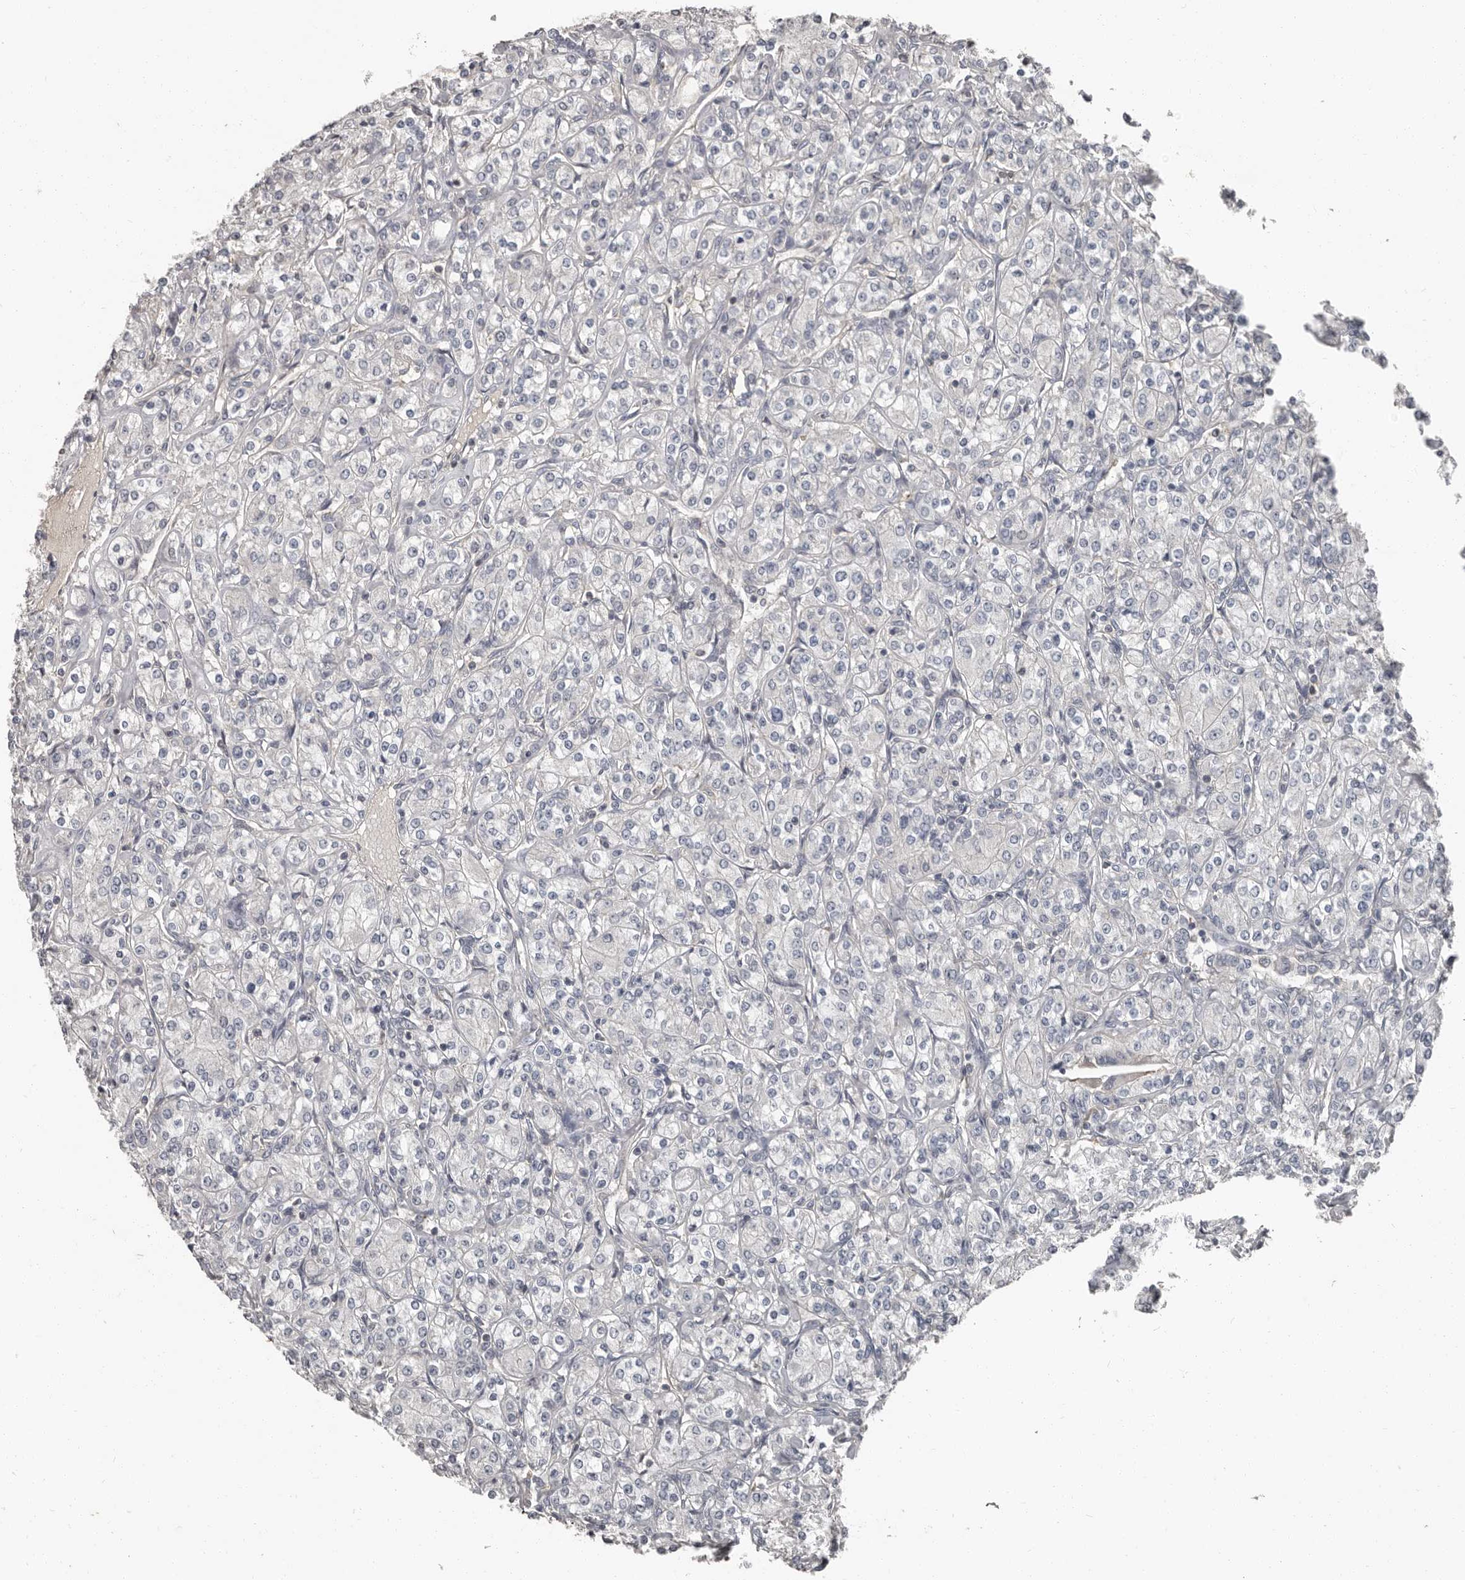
{"staining": {"intensity": "negative", "quantity": "none", "location": "none"}, "tissue": "renal cancer", "cell_type": "Tumor cells", "image_type": "cancer", "snomed": [{"axis": "morphology", "description": "Adenocarcinoma, NOS"}, {"axis": "topography", "description": "Kidney"}], "caption": "The immunohistochemistry photomicrograph has no significant positivity in tumor cells of renal cancer (adenocarcinoma) tissue. (Brightfield microscopy of DAB (3,3'-diaminobenzidine) IHC at high magnification).", "gene": "CA6", "patient": {"sex": "male", "age": 77}}